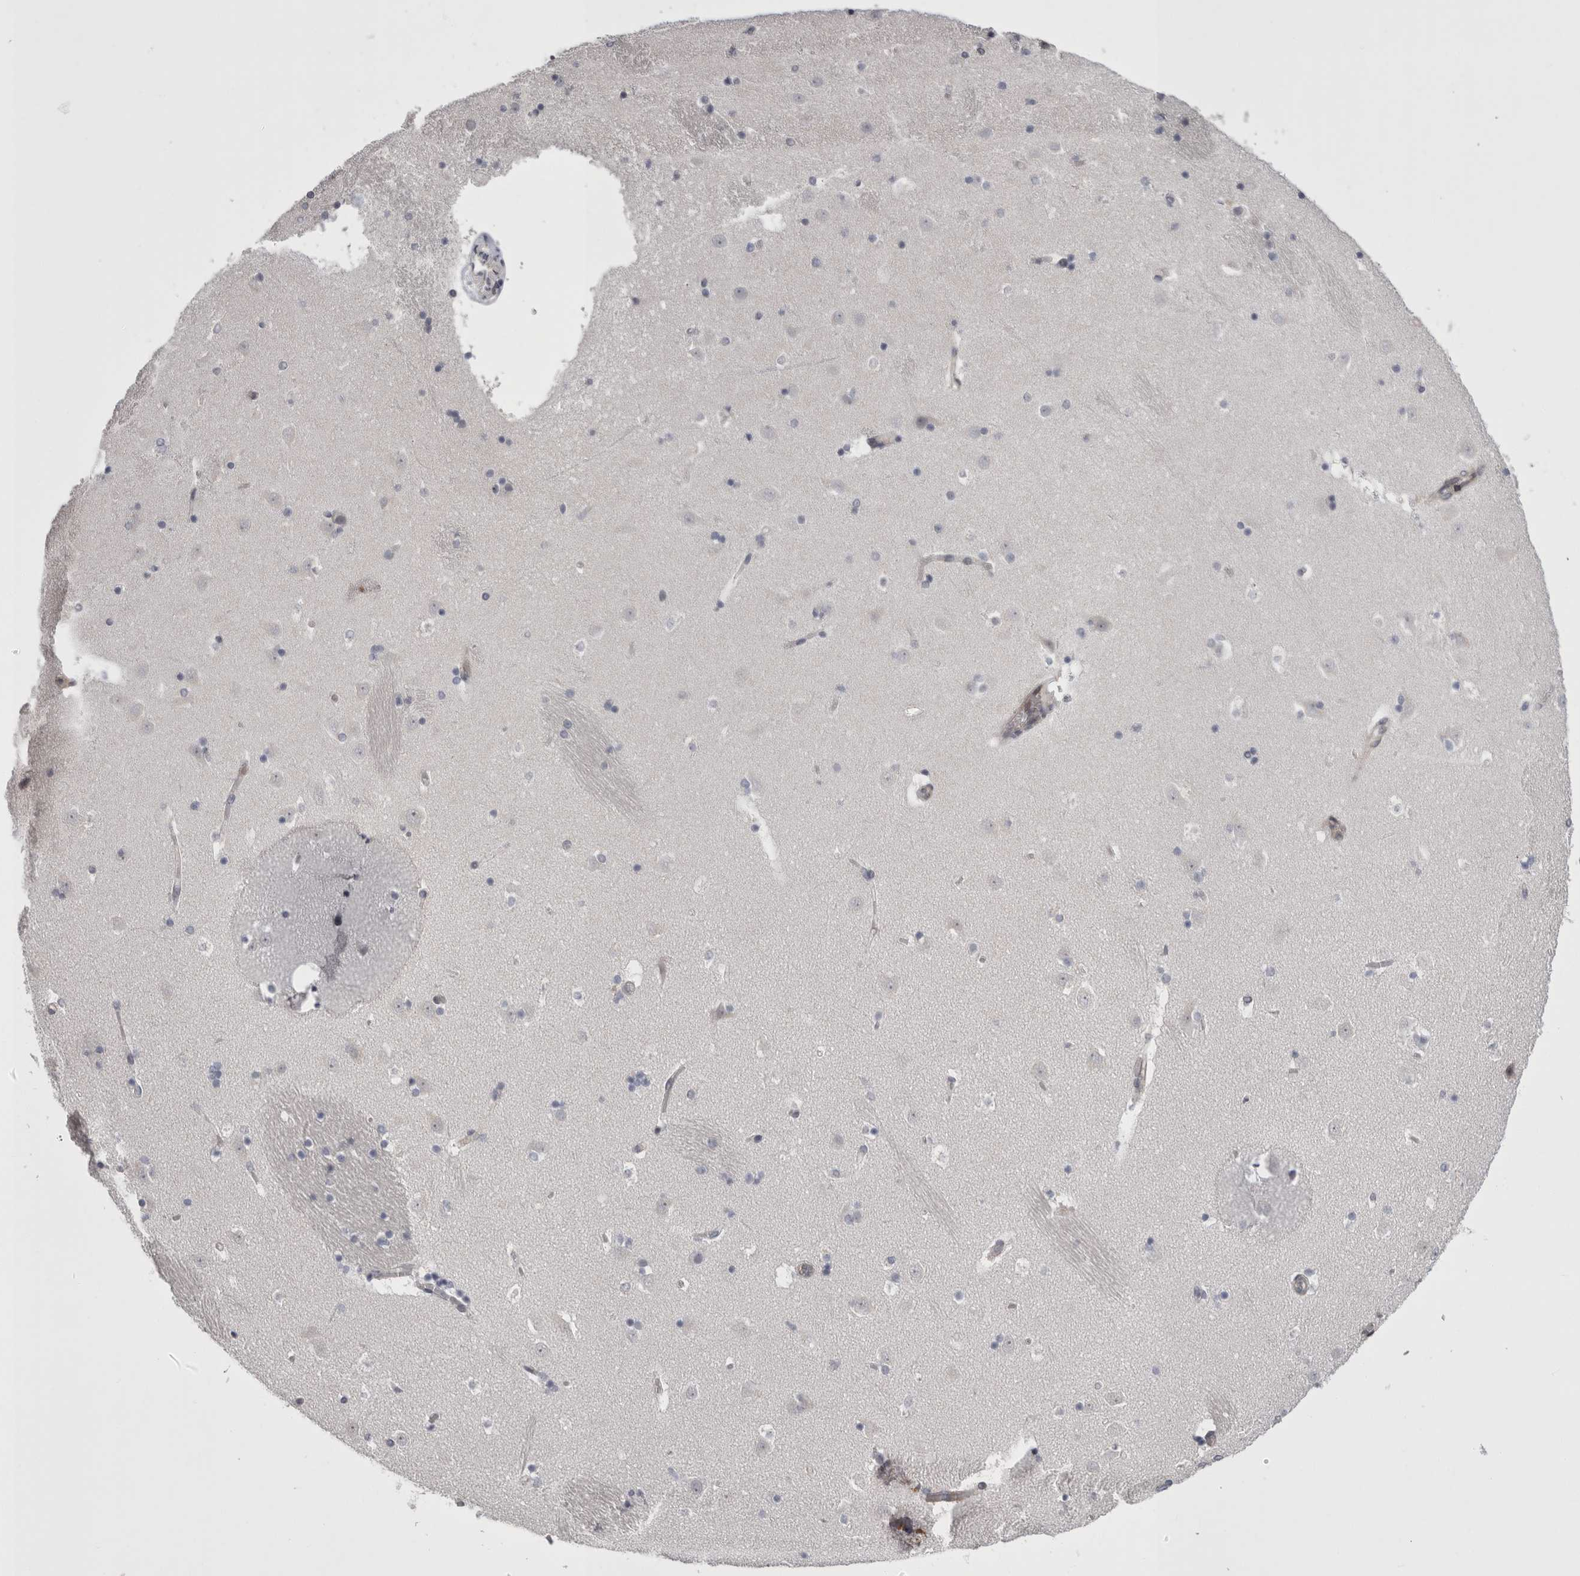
{"staining": {"intensity": "negative", "quantity": "none", "location": "none"}, "tissue": "caudate", "cell_type": "Glial cells", "image_type": "normal", "snomed": [{"axis": "morphology", "description": "Normal tissue, NOS"}, {"axis": "topography", "description": "Lateral ventricle wall"}], "caption": "Image shows no significant protein positivity in glial cells of unremarkable caudate.", "gene": "CHIC1", "patient": {"sex": "male", "age": 45}}